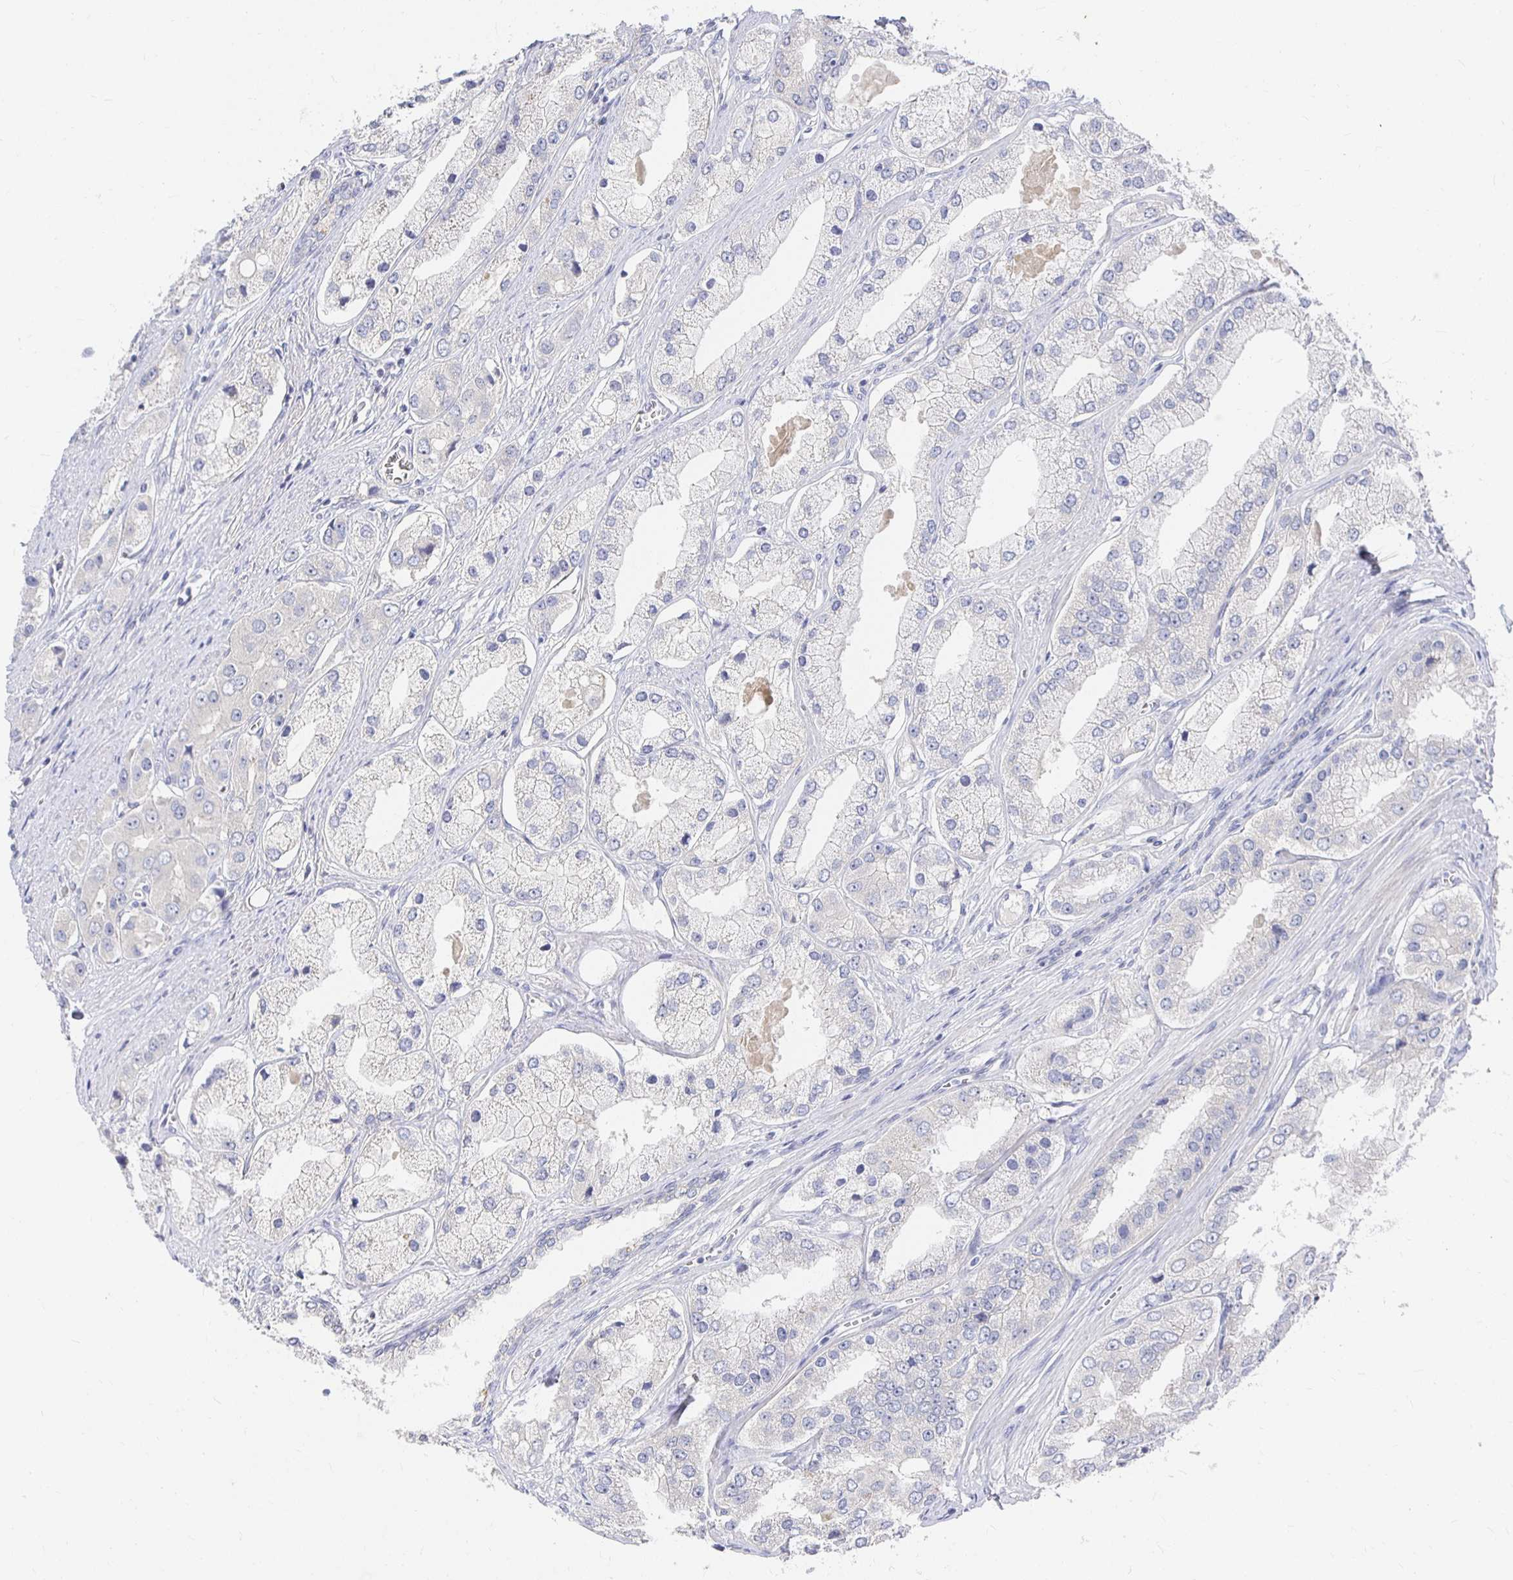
{"staining": {"intensity": "negative", "quantity": "none", "location": "none"}, "tissue": "prostate cancer", "cell_type": "Tumor cells", "image_type": "cancer", "snomed": [{"axis": "morphology", "description": "Adenocarcinoma, Low grade"}, {"axis": "topography", "description": "Prostate"}], "caption": "This is an immunohistochemistry (IHC) histopathology image of human prostate cancer. There is no expression in tumor cells.", "gene": "FKRP", "patient": {"sex": "male", "age": 69}}